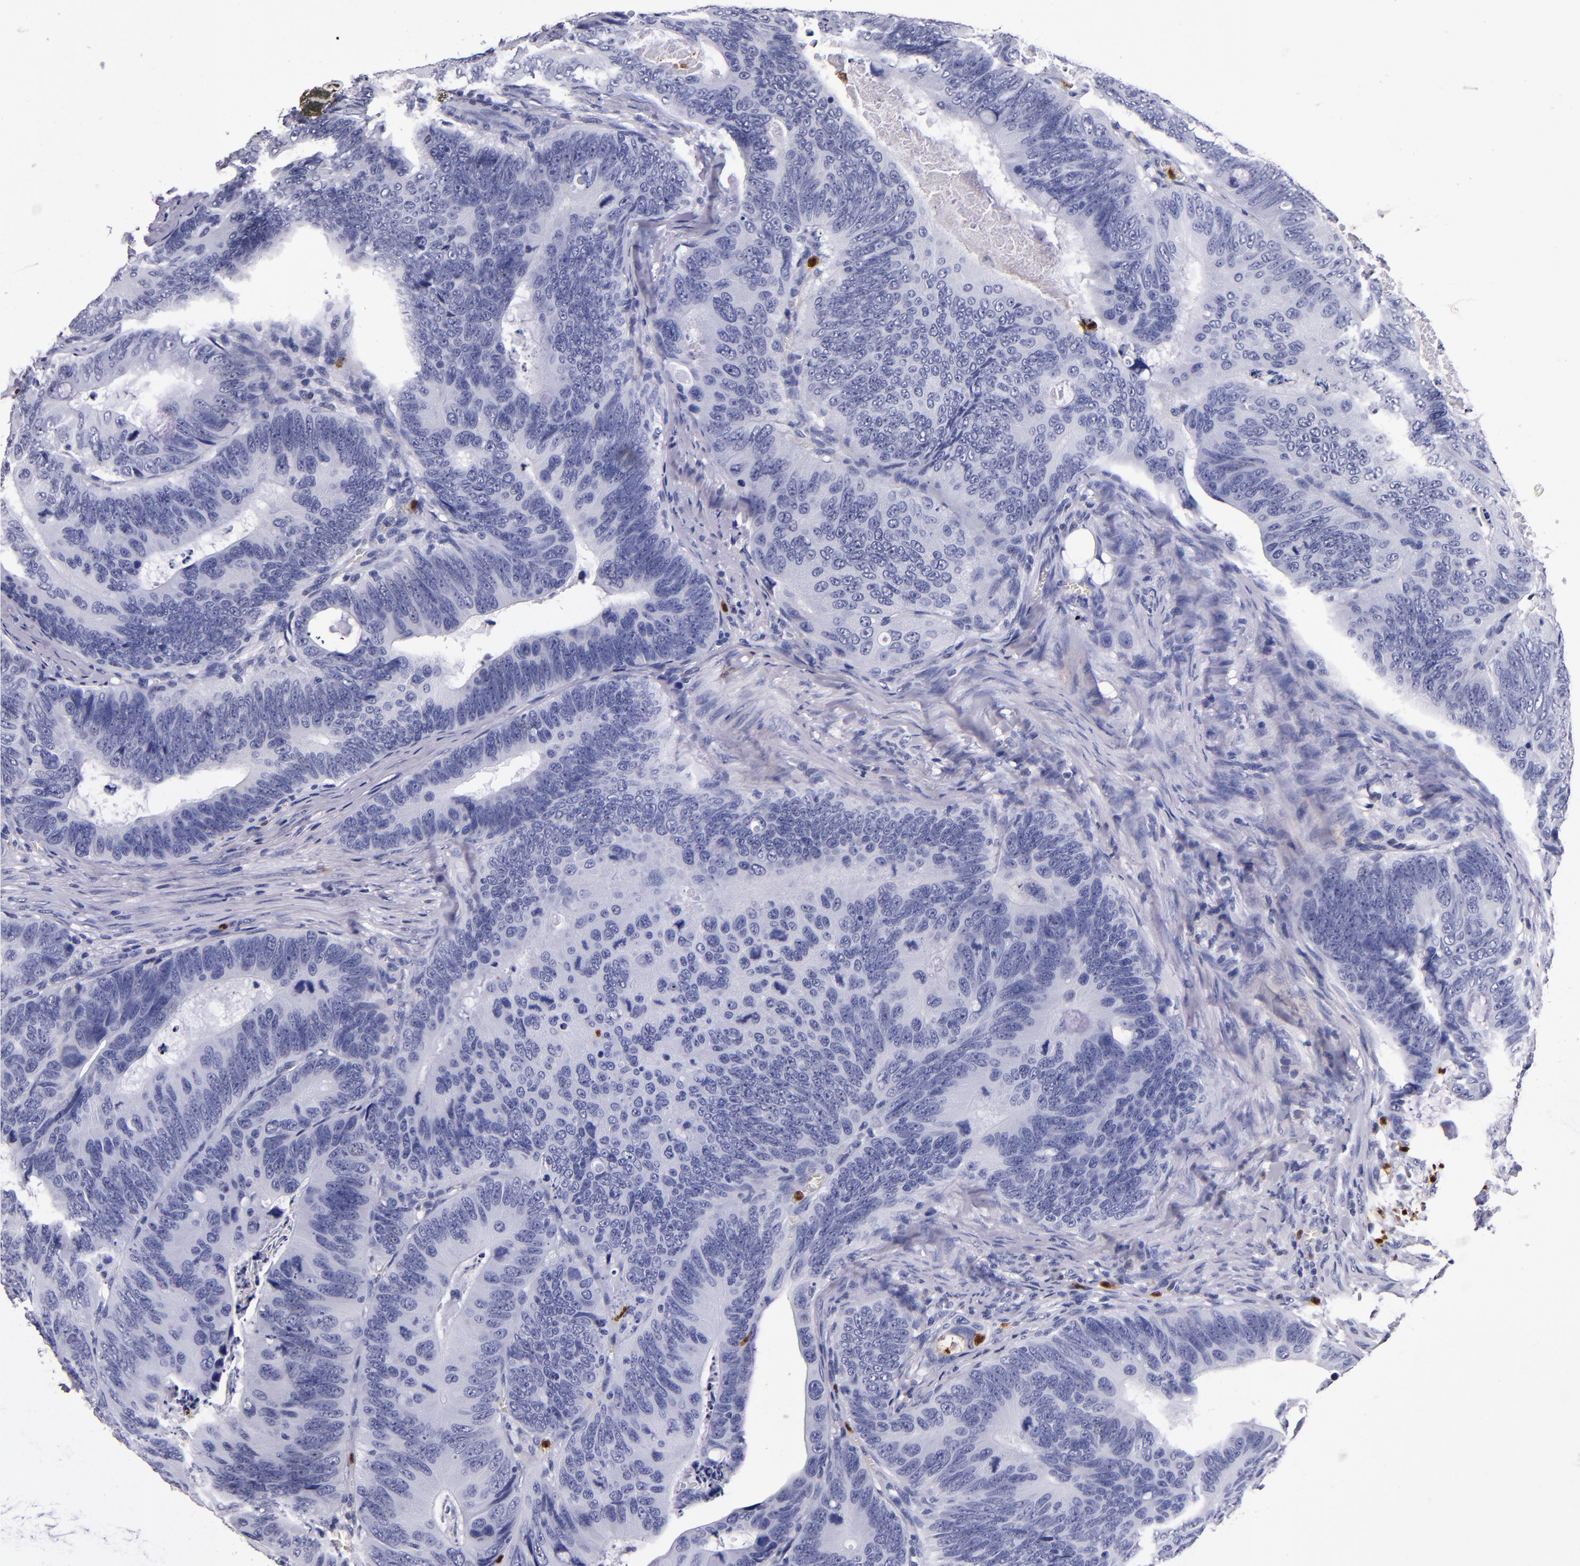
{"staining": {"intensity": "negative", "quantity": "none", "location": "none"}, "tissue": "colorectal cancer", "cell_type": "Tumor cells", "image_type": "cancer", "snomed": [{"axis": "morphology", "description": "Adenocarcinoma, NOS"}, {"axis": "topography", "description": "Colon"}], "caption": "A high-resolution photomicrograph shows immunohistochemistry (IHC) staining of colorectal cancer (adenocarcinoma), which demonstrates no significant positivity in tumor cells.", "gene": "S100A8", "patient": {"sex": "female", "age": 55}}